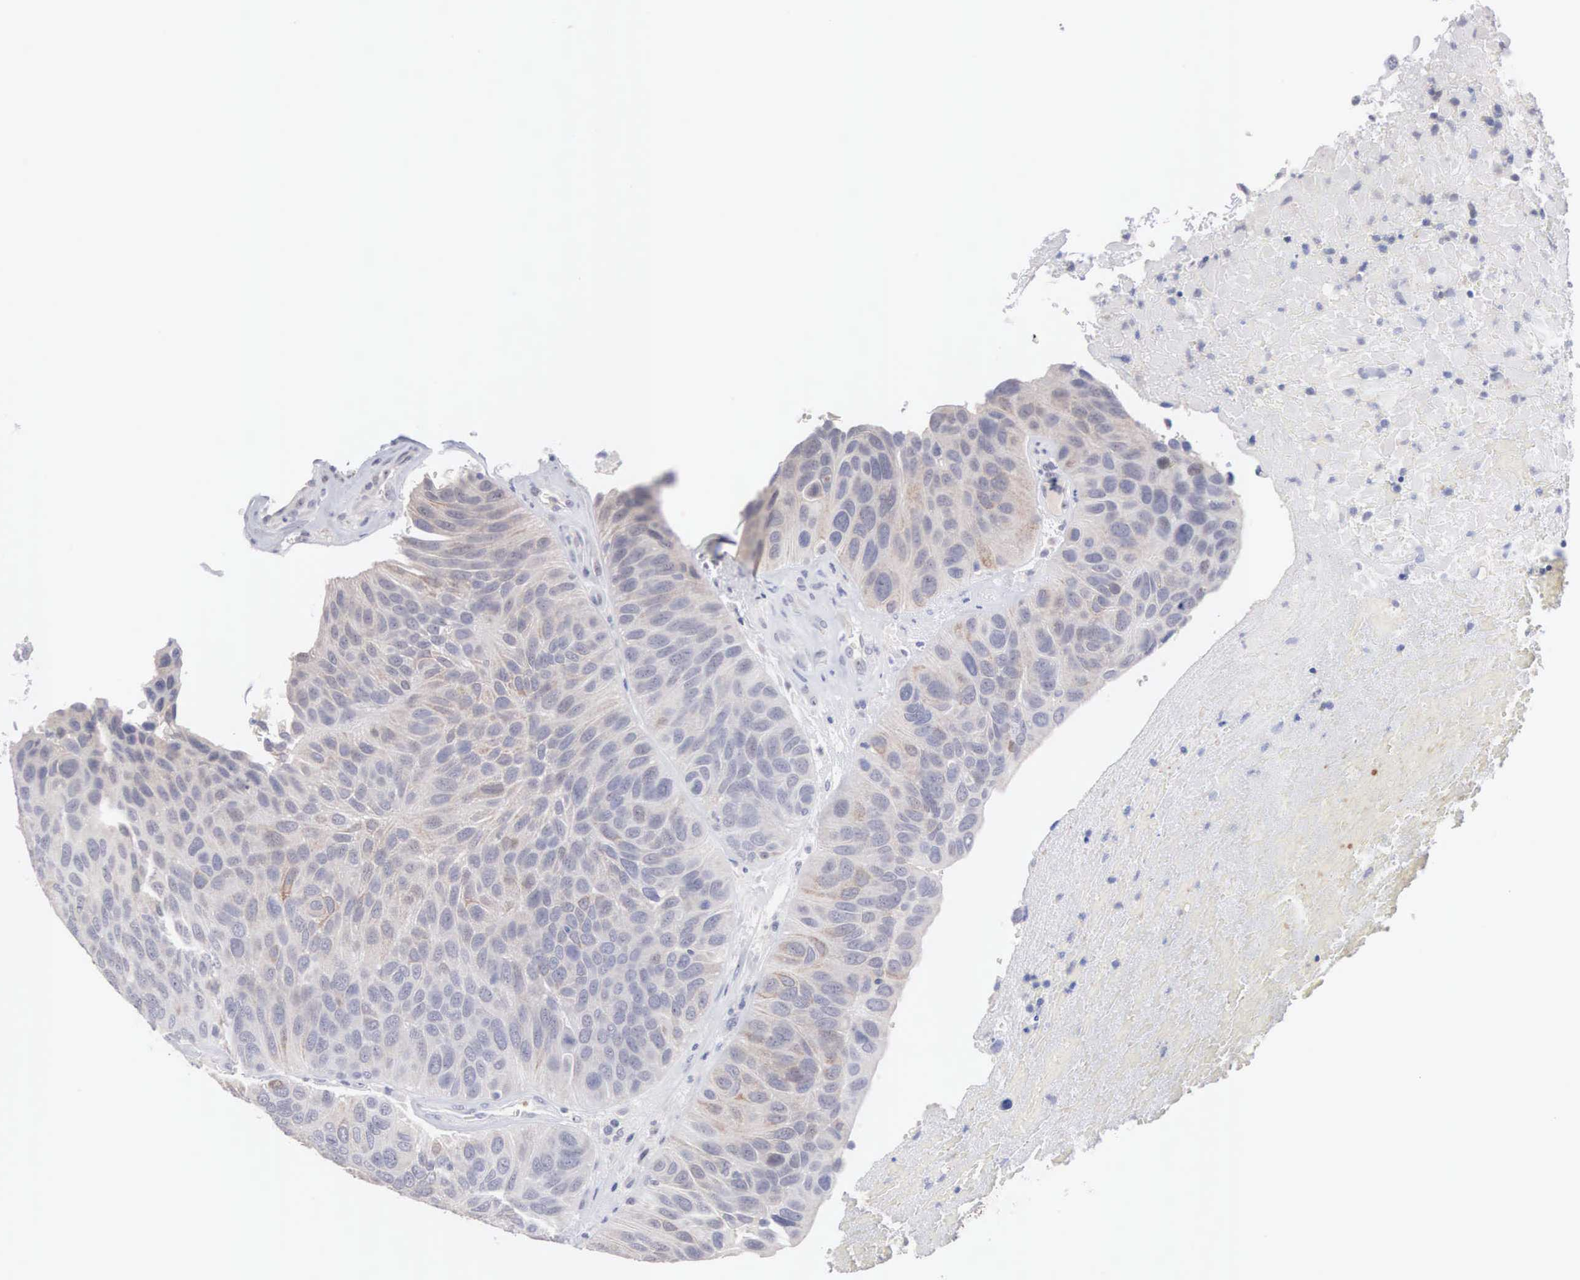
{"staining": {"intensity": "negative", "quantity": "none", "location": "none"}, "tissue": "urothelial cancer", "cell_type": "Tumor cells", "image_type": "cancer", "snomed": [{"axis": "morphology", "description": "Urothelial carcinoma, High grade"}, {"axis": "topography", "description": "Urinary bladder"}], "caption": "Immunohistochemistry of urothelial cancer reveals no staining in tumor cells. (DAB IHC, high magnification).", "gene": "ACOT4", "patient": {"sex": "male", "age": 66}}